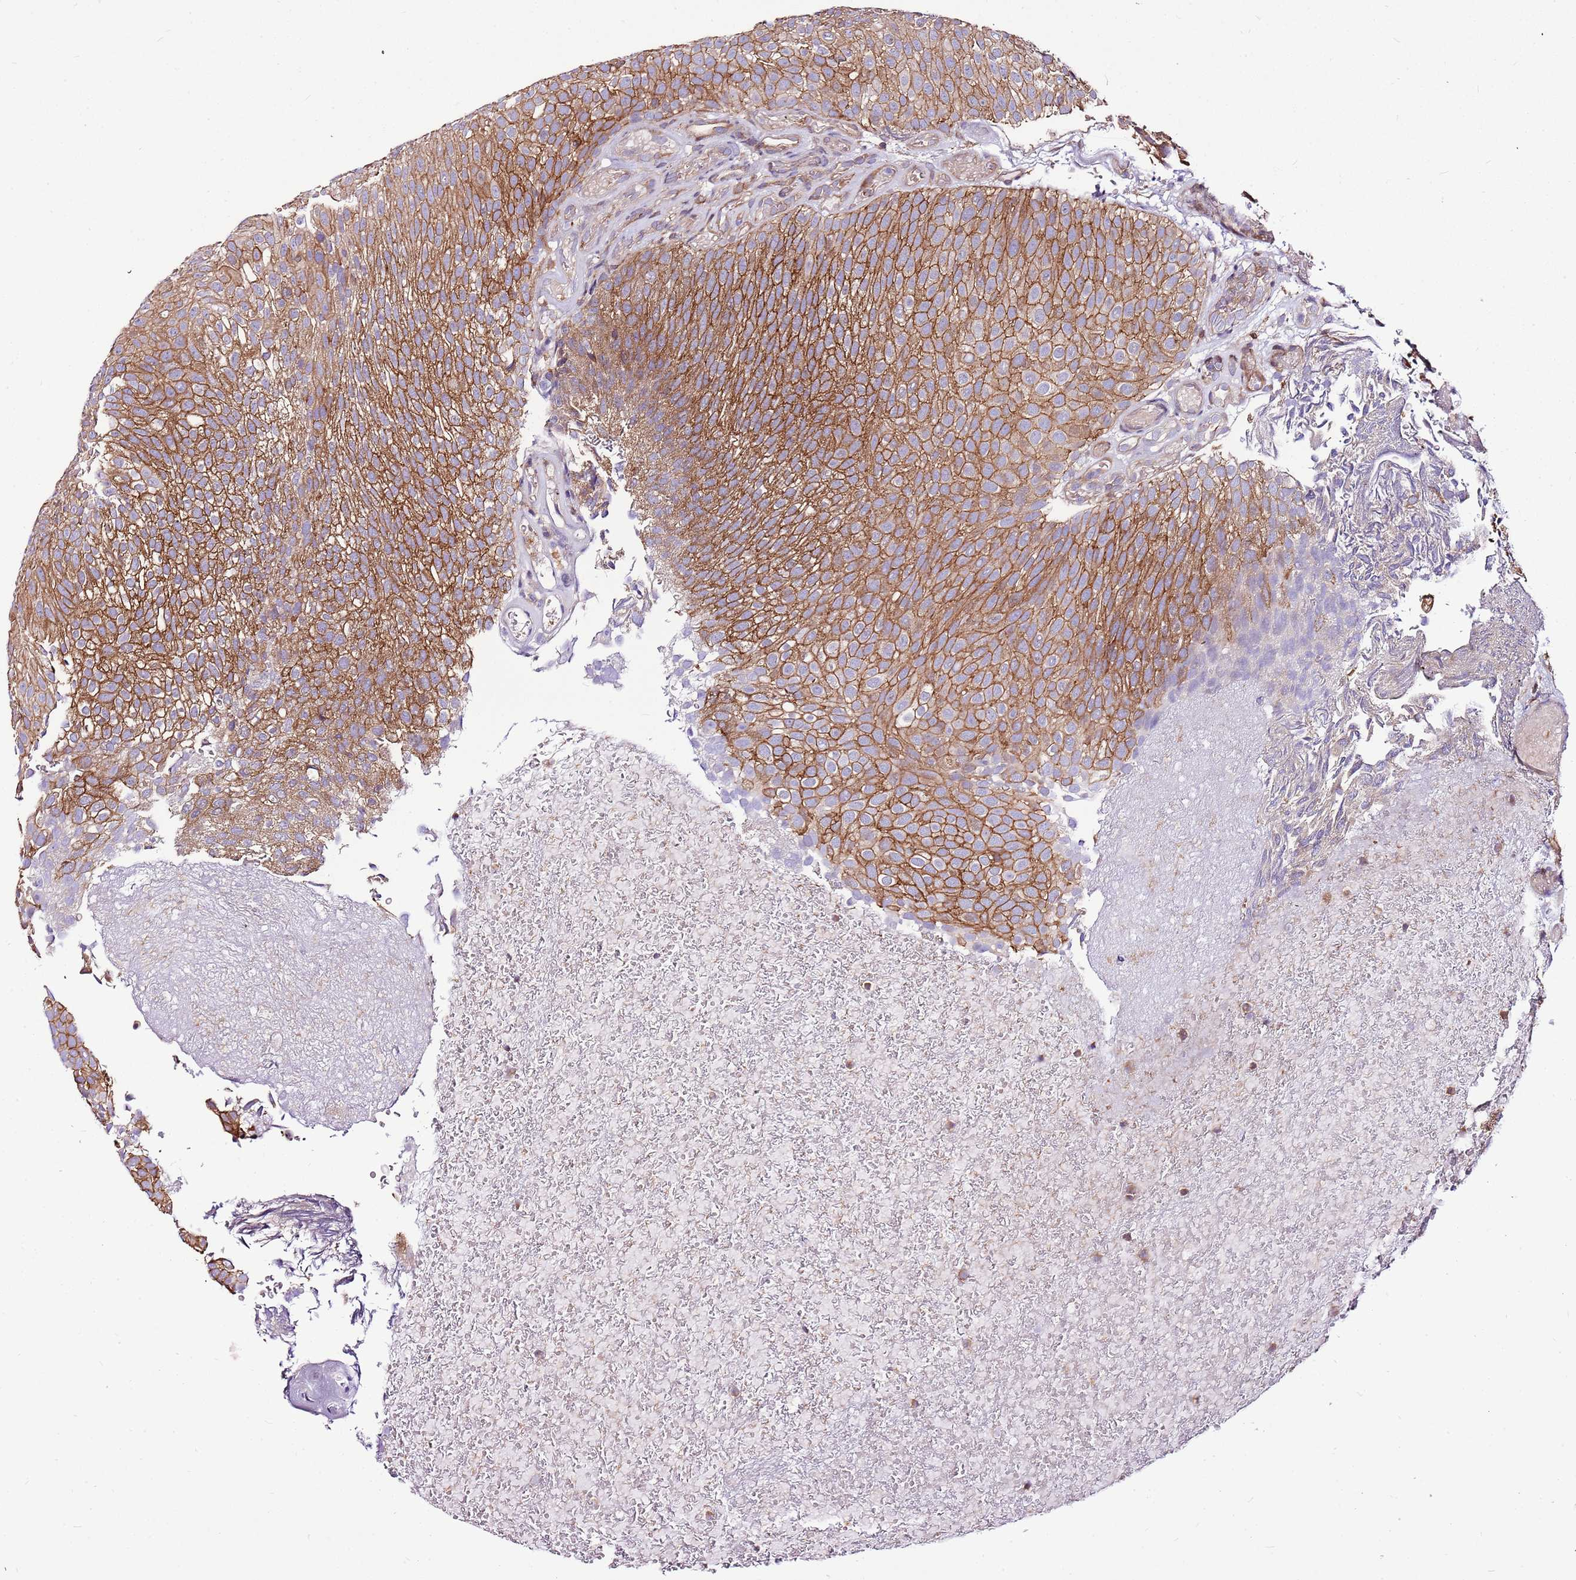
{"staining": {"intensity": "strong", "quantity": ">75%", "location": "cytoplasmic/membranous"}, "tissue": "urothelial cancer", "cell_type": "Tumor cells", "image_type": "cancer", "snomed": [{"axis": "morphology", "description": "Urothelial carcinoma, Low grade"}, {"axis": "topography", "description": "Urinary bladder"}], "caption": "Immunohistochemical staining of human urothelial carcinoma (low-grade) exhibits high levels of strong cytoplasmic/membranous staining in about >75% of tumor cells. (IHC, brightfield microscopy, high magnification).", "gene": "ATXN2L", "patient": {"sex": "male", "age": 78}}